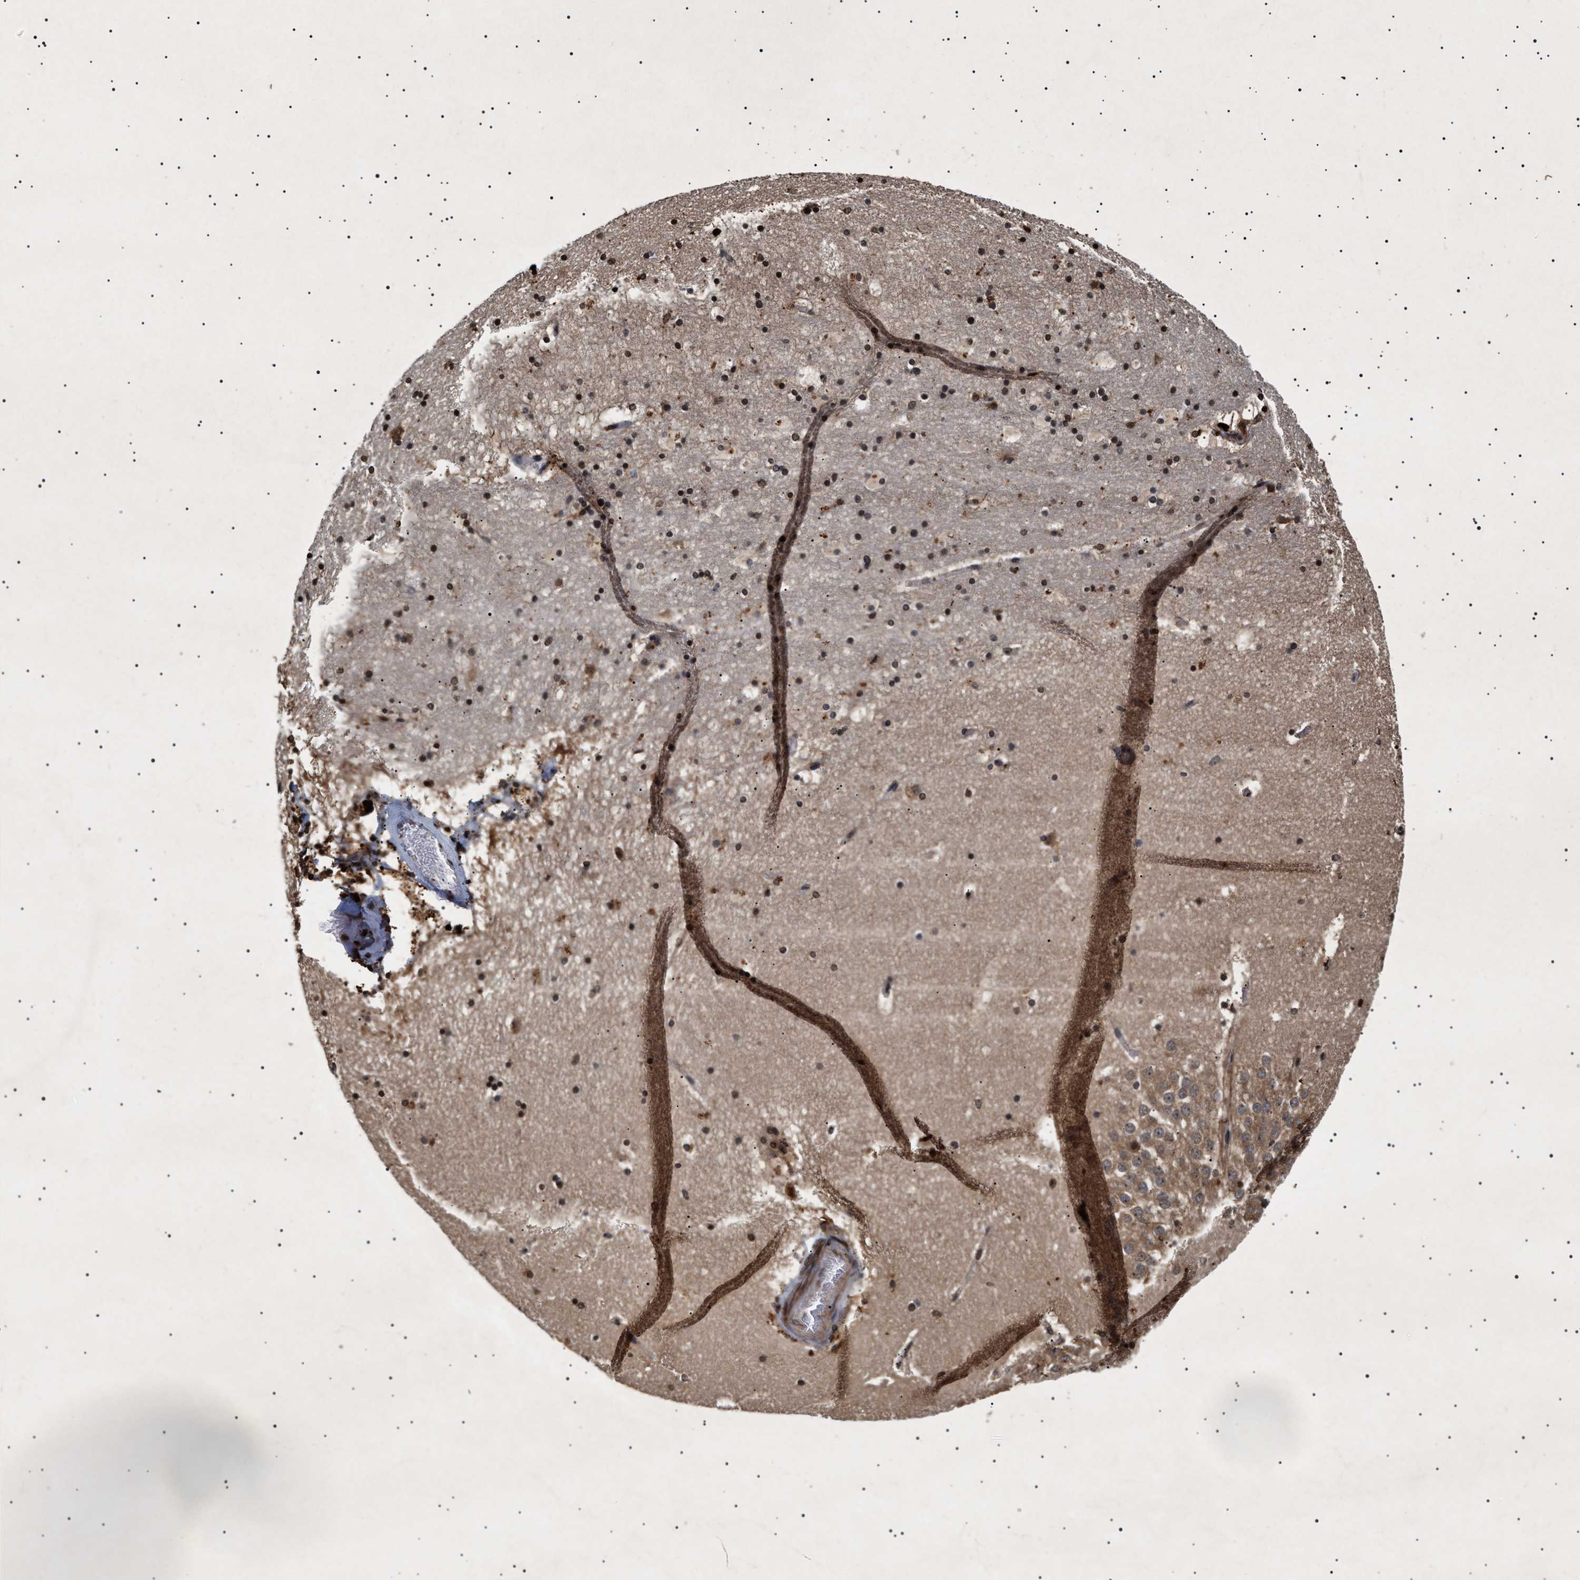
{"staining": {"intensity": "moderate", "quantity": "<25%", "location": "nuclear"}, "tissue": "hippocampus", "cell_type": "Glial cells", "image_type": "normal", "snomed": [{"axis": "morphology", "description": "Normal tissue, NOS"}, {"axis": "topography", "description": "Hippocampus"}], "caption": "A high-resolution micrograph shows immunohistochemistry (IHC) staining of normal hippocampus, which displays moderate nuclear expression in approximately <25% of glial cells.", "gene": "KIF21A", "patient": {"sex": "male", "age": 45}}